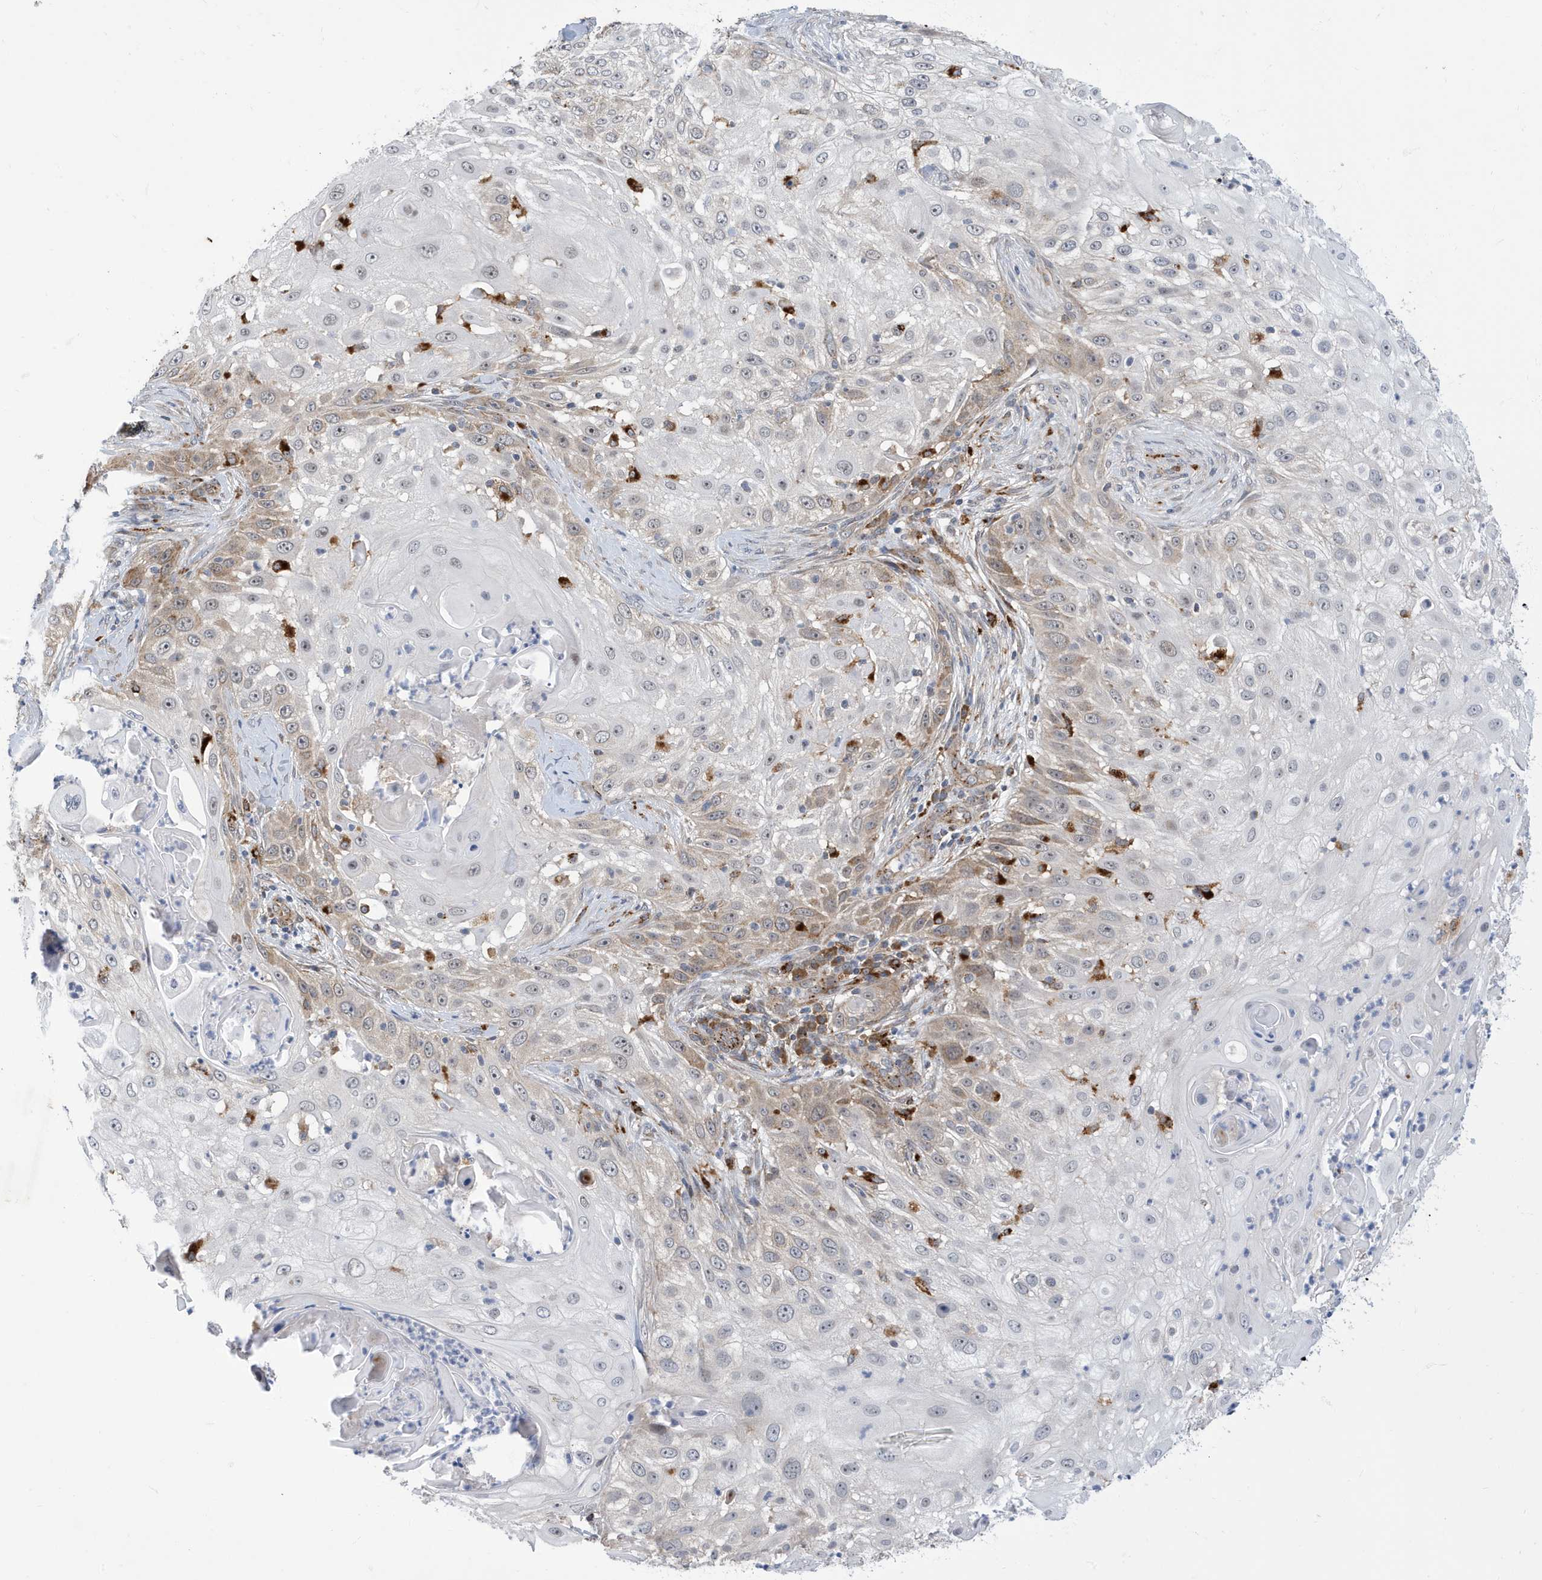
{"staining": {"intensity": "moderate", "quantity": "<25%", "location": "cytoplasmic/membranous"}, "tissue": "skin cancer", "cell_type": "Tumor cells", "image_type": "cancer", "snomed": [{"axis": "morphology", "description": "Squamous cell carcinoma, NOS"}, {"axis": "topography", "description": "Skin"}], "caption": "Skin cancer tissue shows moderate cytoplasmic/membranous positivity in about <25% of tumor cells, visualized by immunohistochemistry. (IHC, brightfield microscopy, high magnification).", "gene": "ZNF507", "patient": {"sex": "female", "age": 44}}